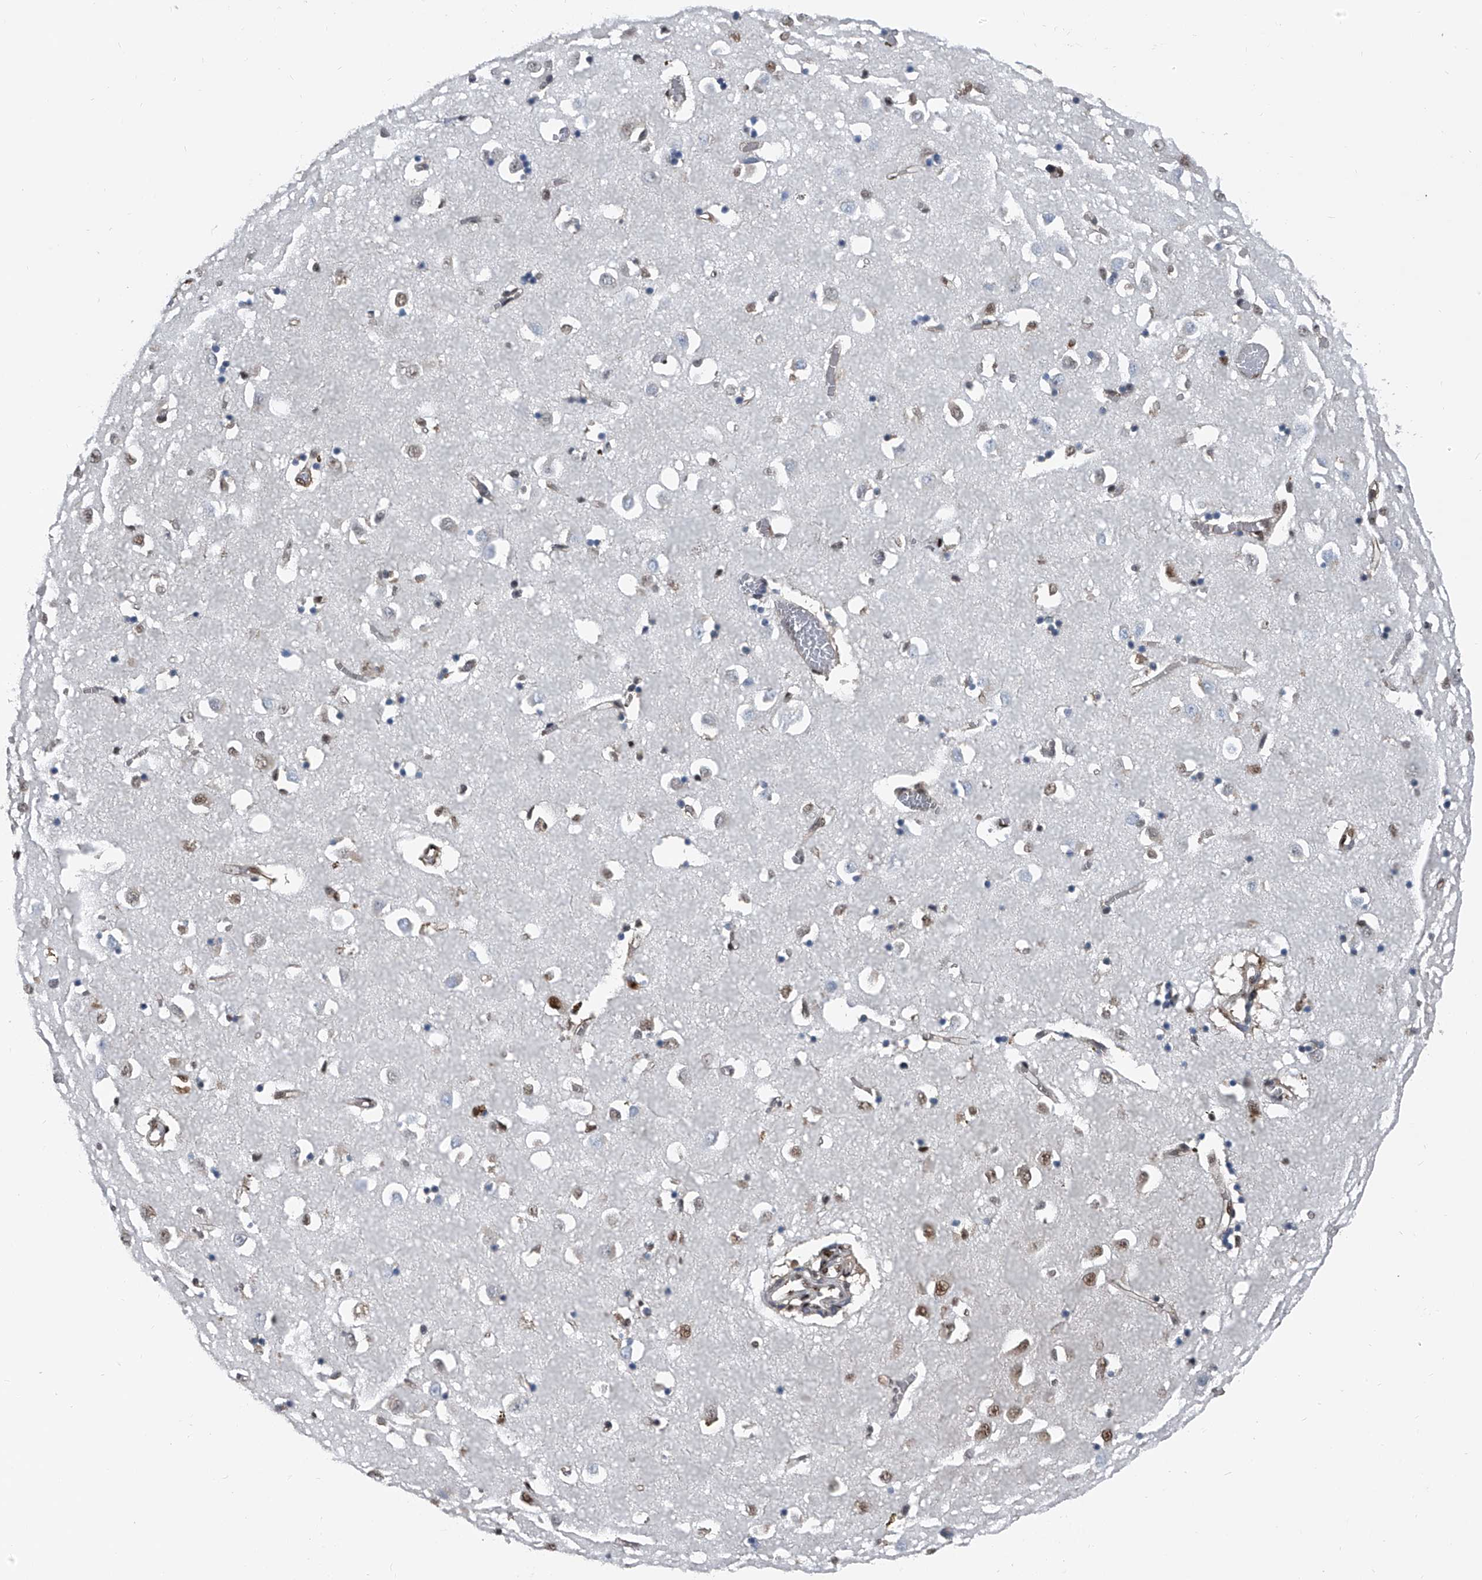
{"staining": {"intensity": "moderate", "quantity": "25%-75%", "location": "nuclear"}, "tissue": "caudate", "cell_type": "Glial cells", "image_type": "normal", "snomed": [{"axis": "morphology", "description": "Normal tissue, NOS"}, {"axis": "topography", "description": "Lateral ventricle wall"}], "caption": "Moderate nuclear positivity is seen in approximately 25%-75% of glial cells in benign caudate. (DAB (3,3'-diaminobenzidine) = brown stain, brightfield microscopy at high magnification).", "gene": "FKBP5", "patient": {"sex": "male", "age": 70}}